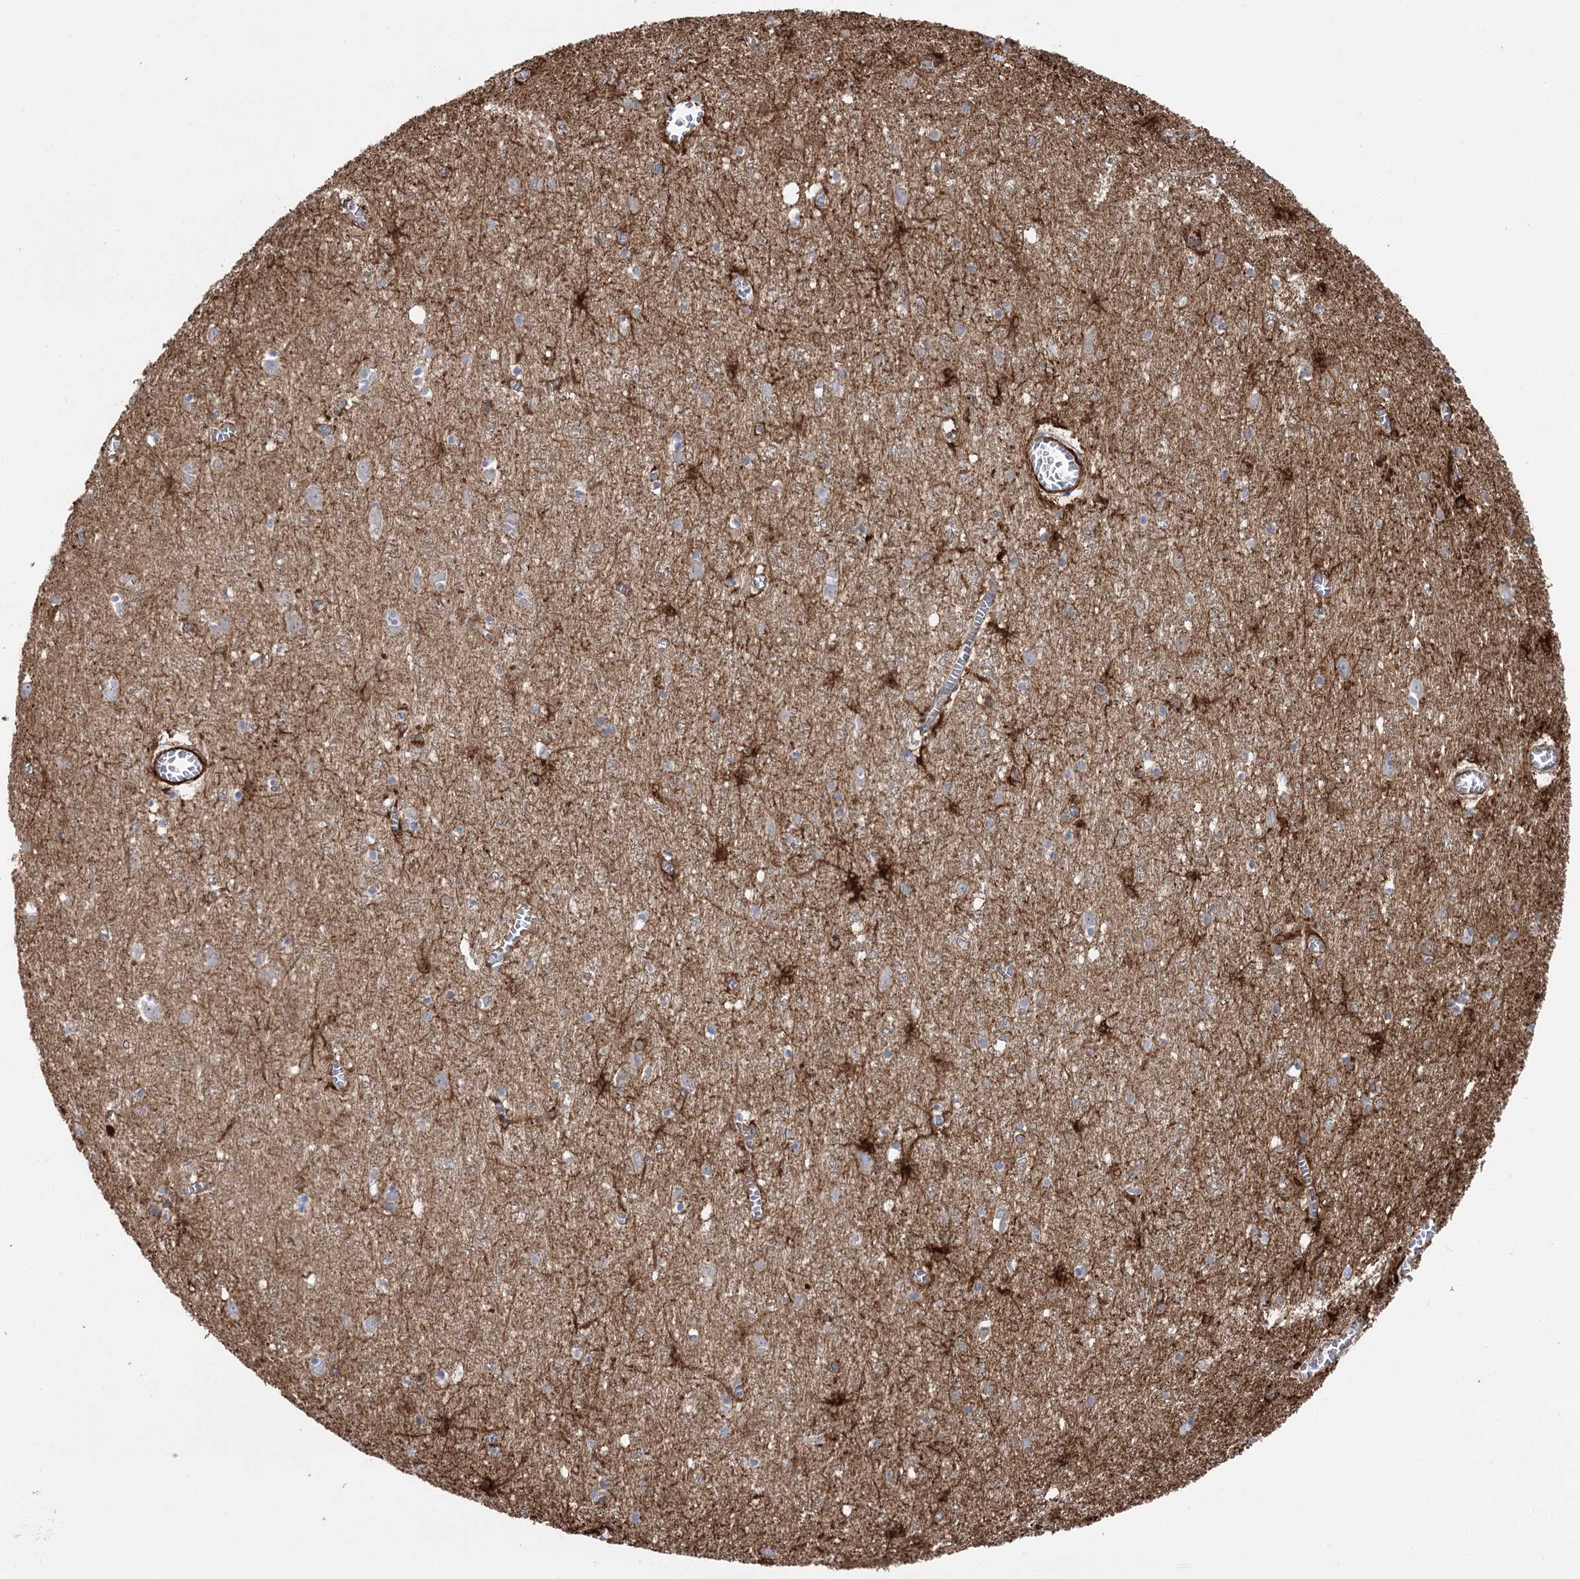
{"staining": {"intensity": "negative", "quantity": "none", "location": "none"}, "tissue": "cerebral cortex", "cell_type": "Endothelial cells", "image_type": "normal", "snomed": [{"axis": "morphology", "description": "Normal tissue, NOS"}, {"axis": "topography", "description": "Cerebral cortex"}], "caption": "Immunohistochemical staining of benign human cerebral cortex exhibits no significant expression in endothelial cells. (DAB (3,3'-diaminobenzidine) immunohistochemistry (IHC) with hematoxylin counter stain).", "gene": "PLEKHA5", "patient": {"sex": "female", "age": 64}}